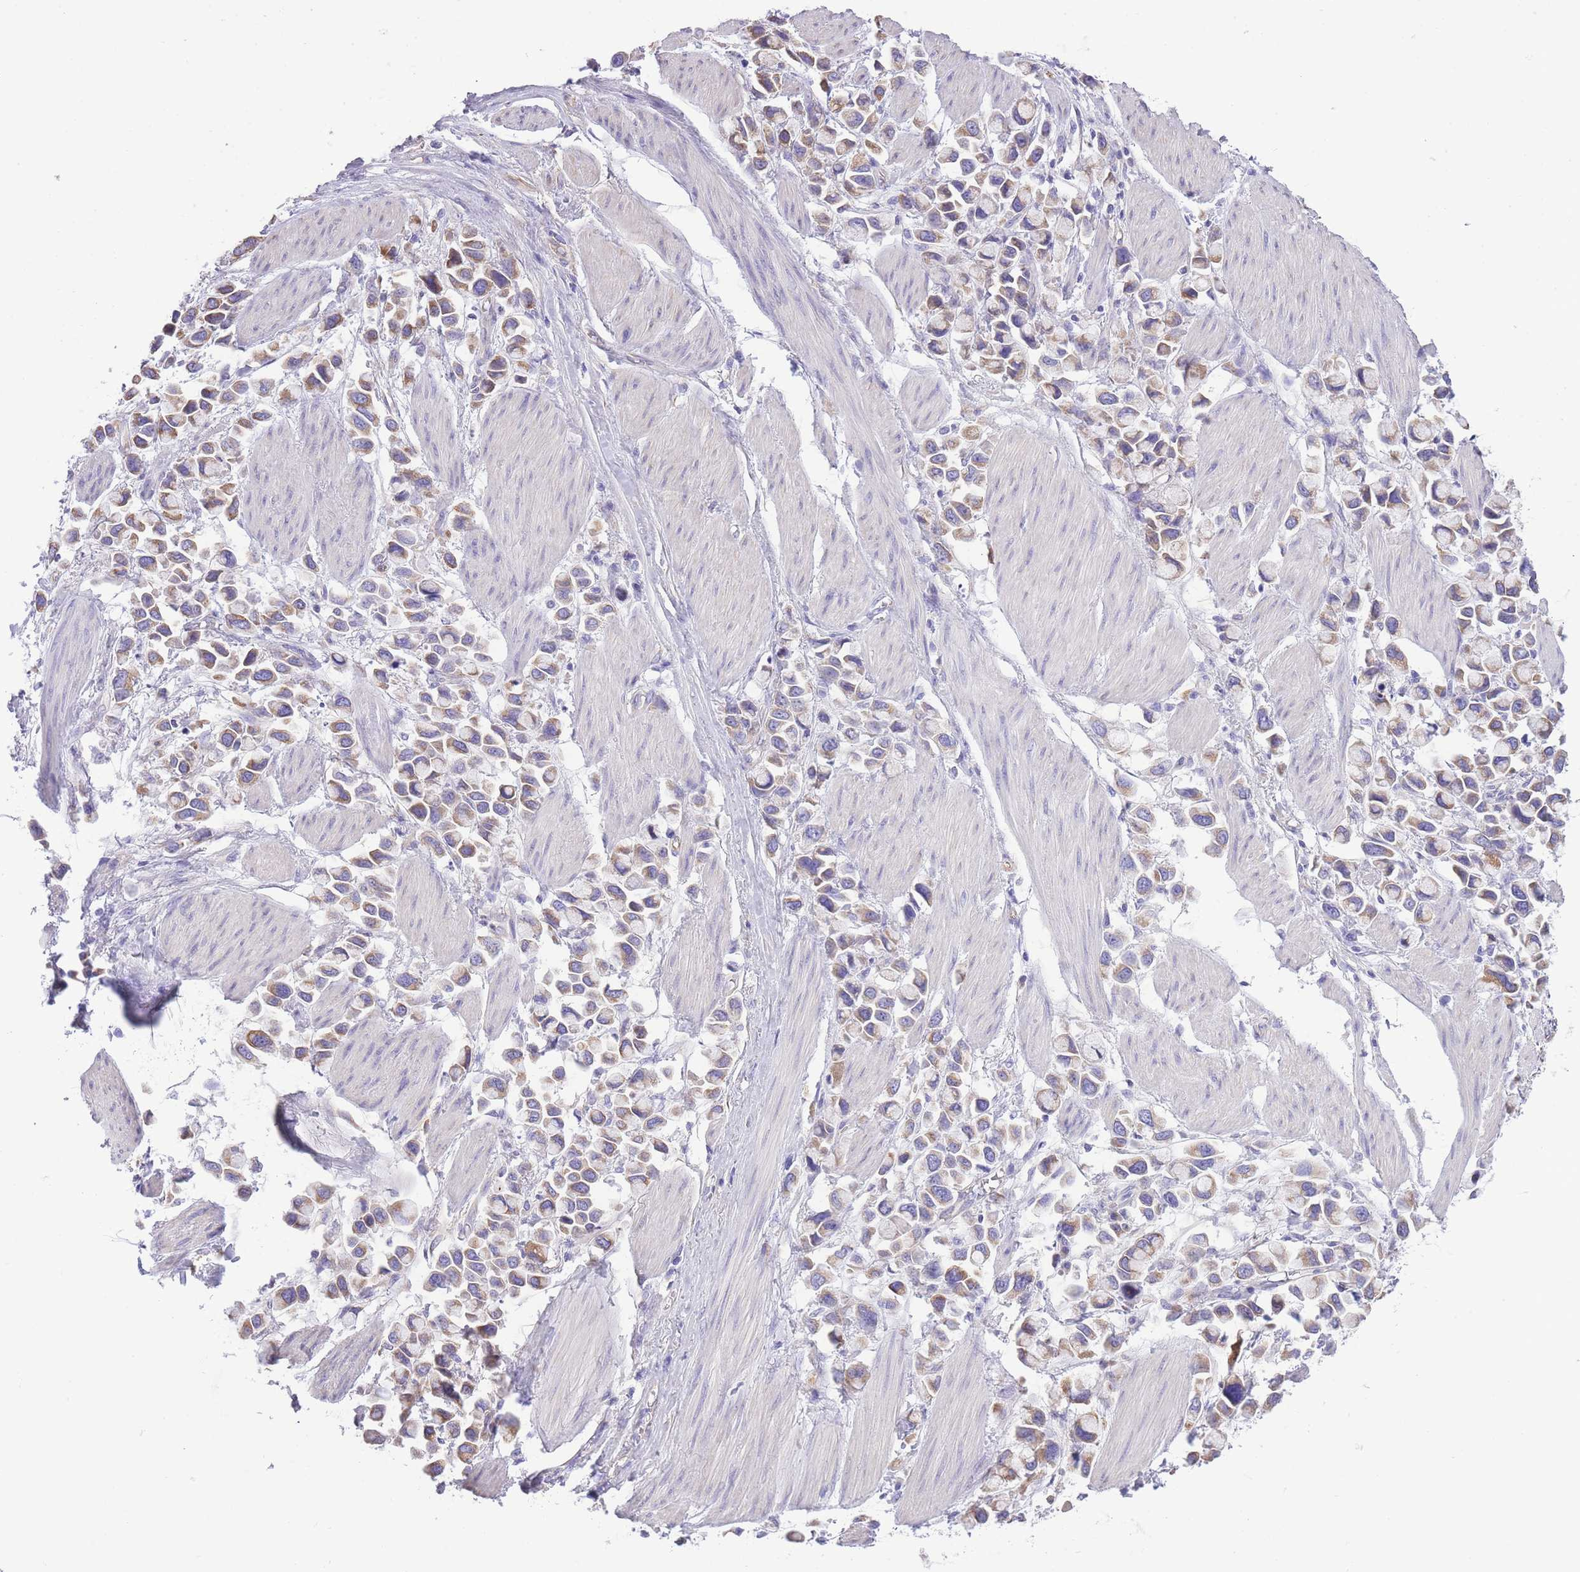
{"staining": {"intensity": "moderate", "quantity": "25%-75%", "location": "cytoplasmic/membranous"}, "tissue": "stomach cancer", "cell_type": "Tumor cells", "image_type": "cancer", "snomed": [{"axis": "morphology", "description": "Adenocarcinoma, NOS"}, {"axis": "topography", "description": "Stomach"}], "caption": "Moderate cytoplasmic/membranous positivity is identified in approximately 25%-75% of tumor cells in stomach adenocarcinoma.", "gene": "RHOU", "patient": {"sex": "female", "age": 81}}